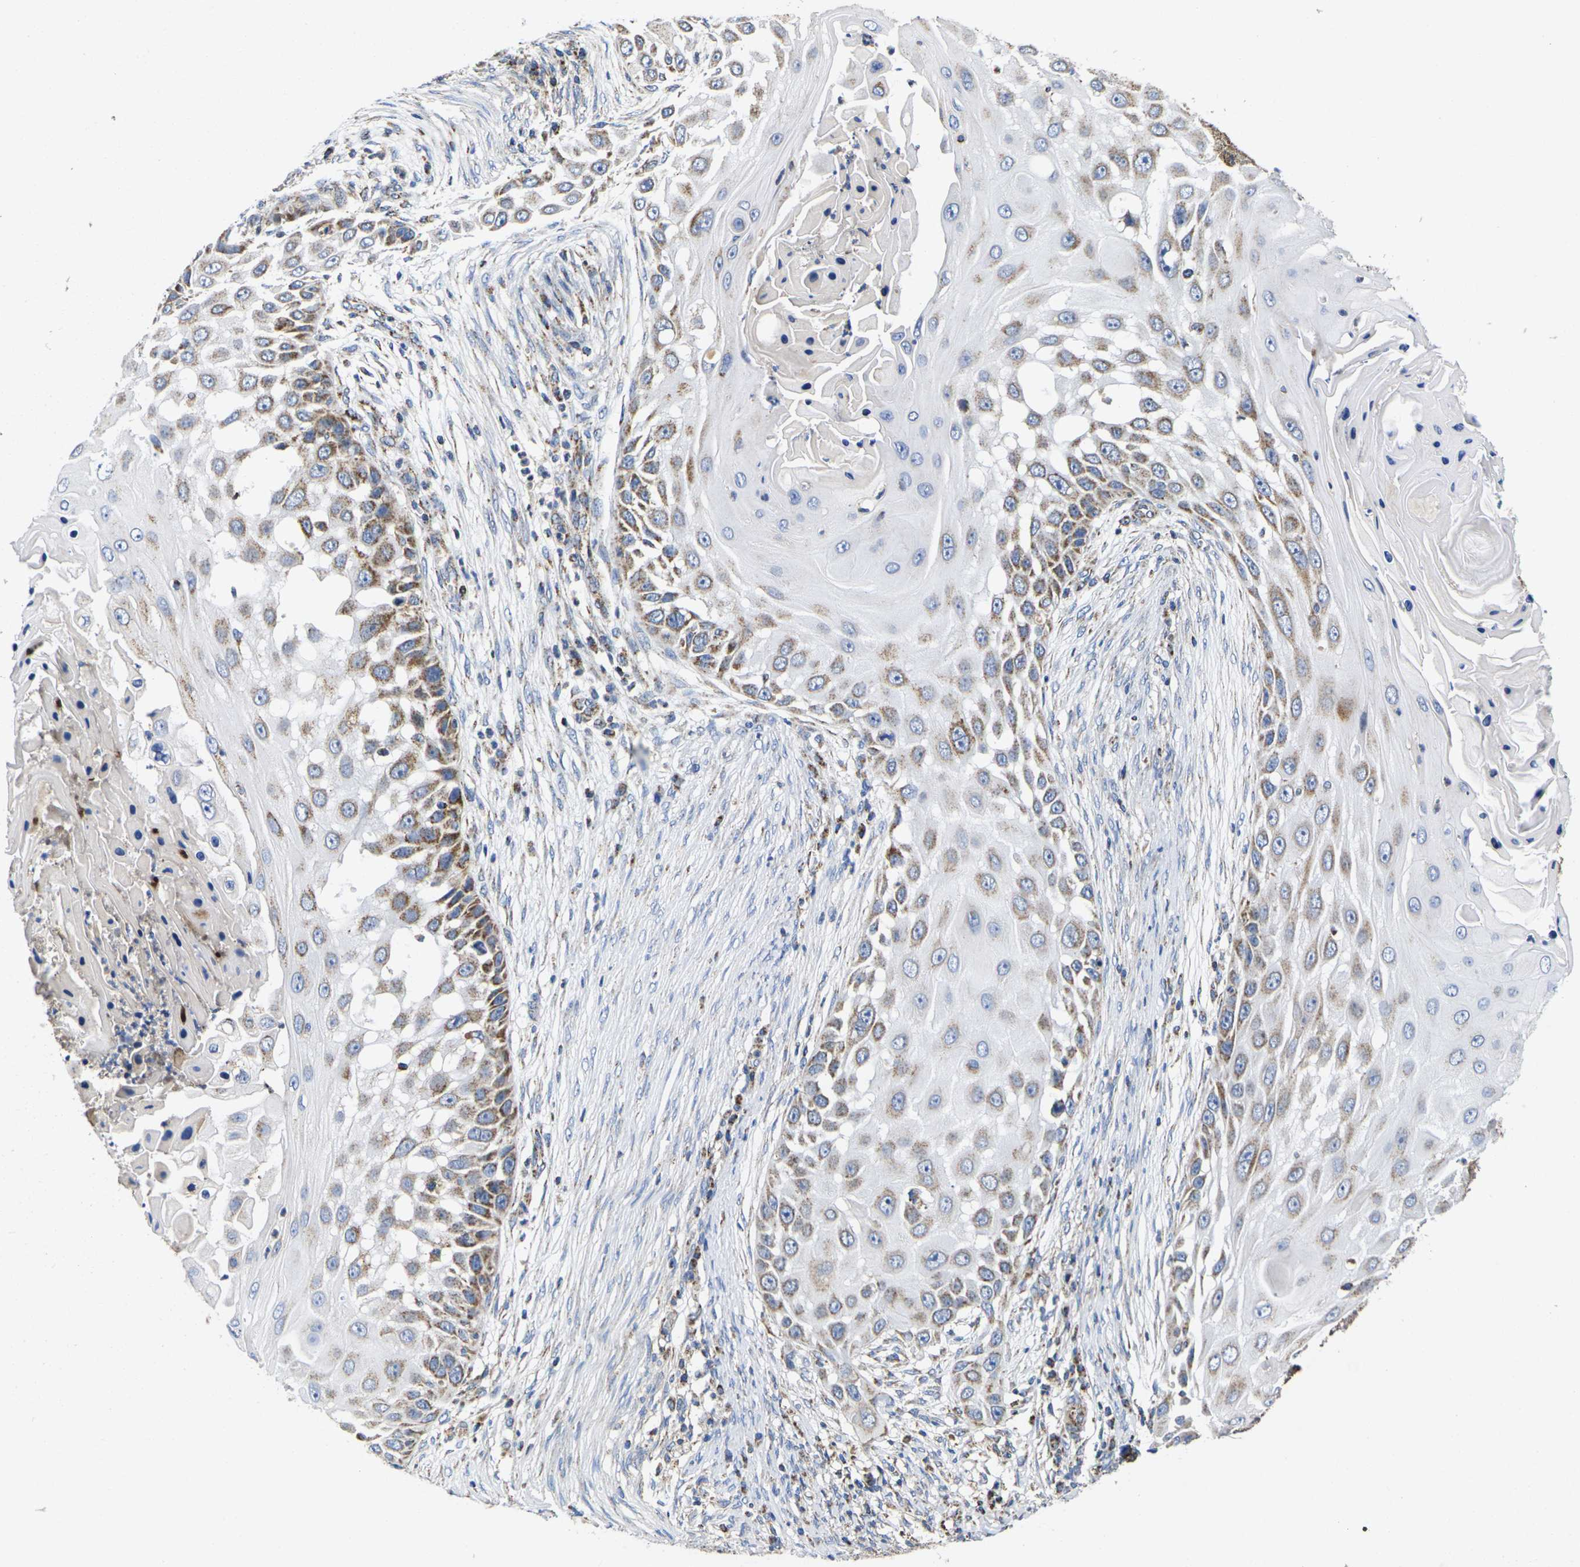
{"staining": {"intensity": "moderate", "quantity": "25%-75%", "location": "cytoplasmic/membranous"}, "tissue": "skin cancer", "cell_type": "Tumor cells", "image_type": "cancer", "snomed": [{"axis": "morphology", "description": "Squamous cell carcinoma, NOS"}, {"axis": "topography", "description": "Skin"}], "caption": "IHC photomicrograph of neoplastic tissue: human skin cancer stained using IHC demonstrates medium levels of moderate protein expression localized specifically in the cytoplasmic/membranous of tumor cells, appearing as a cytoplasmic/membranous brown color.", "gene": "P2RY11", "patient": {"sex": "female", "age": 44}}